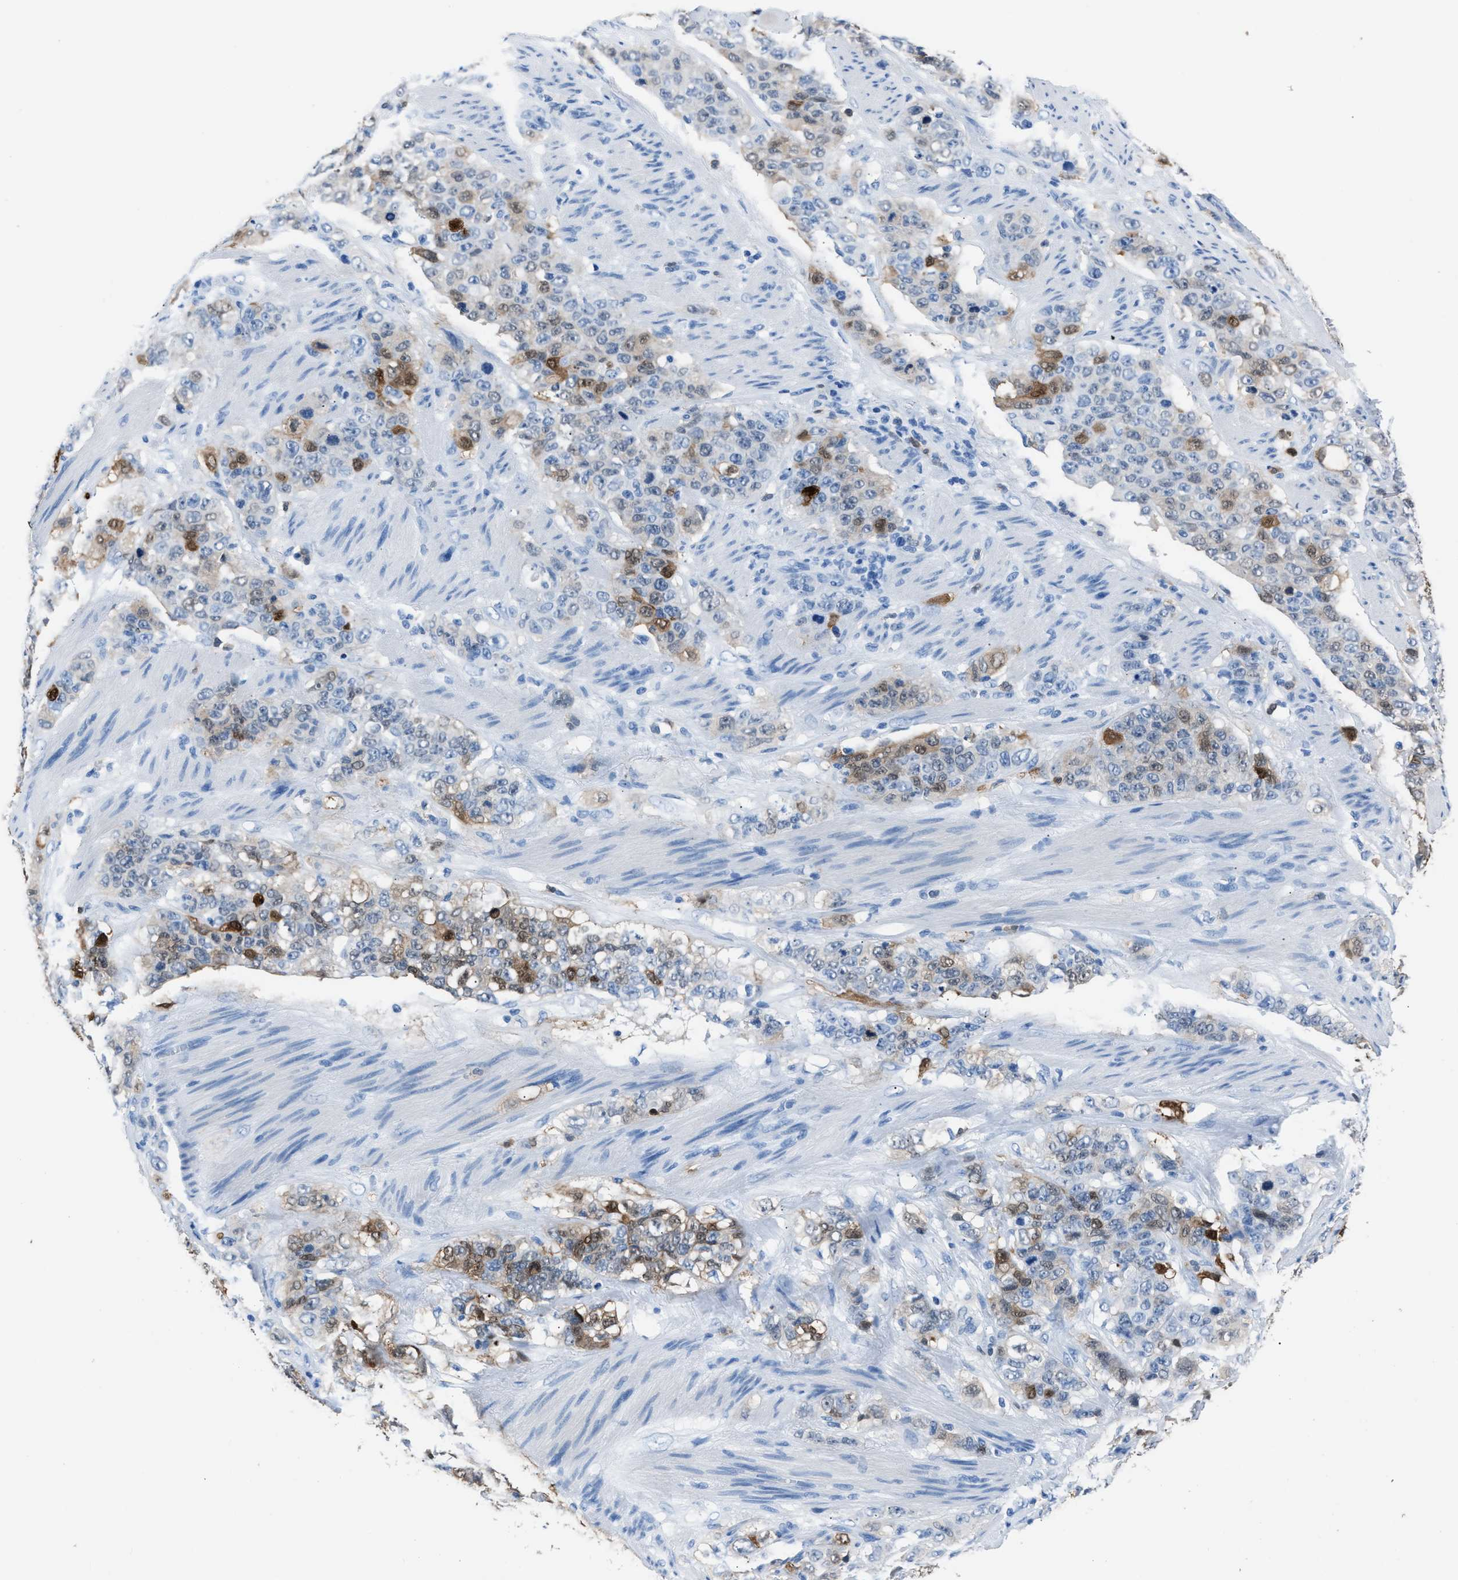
{"staining": {"intensity": "weak", "quantity": "25%-75%", "location": "cytoplasmic/membranous,nuclear"}, "tissue": "stomach cancer", "cell_type": "Tumor cells", "image_type": "cancer", "snomed": [{"axis": "morphology", "description": "Adenocarcinoma, NOS"}, {"axis": "topography", "description": "Stomach"}], "caption": "This is an image of immunohistochemistry (IHC) staining of stomach adenocarcinoma, which shows weak staining in the cytoplasmic/membranous and nuclear of tumor cells.", "gene": "S100P", "patient": {"sex": "male", "age": 48}}